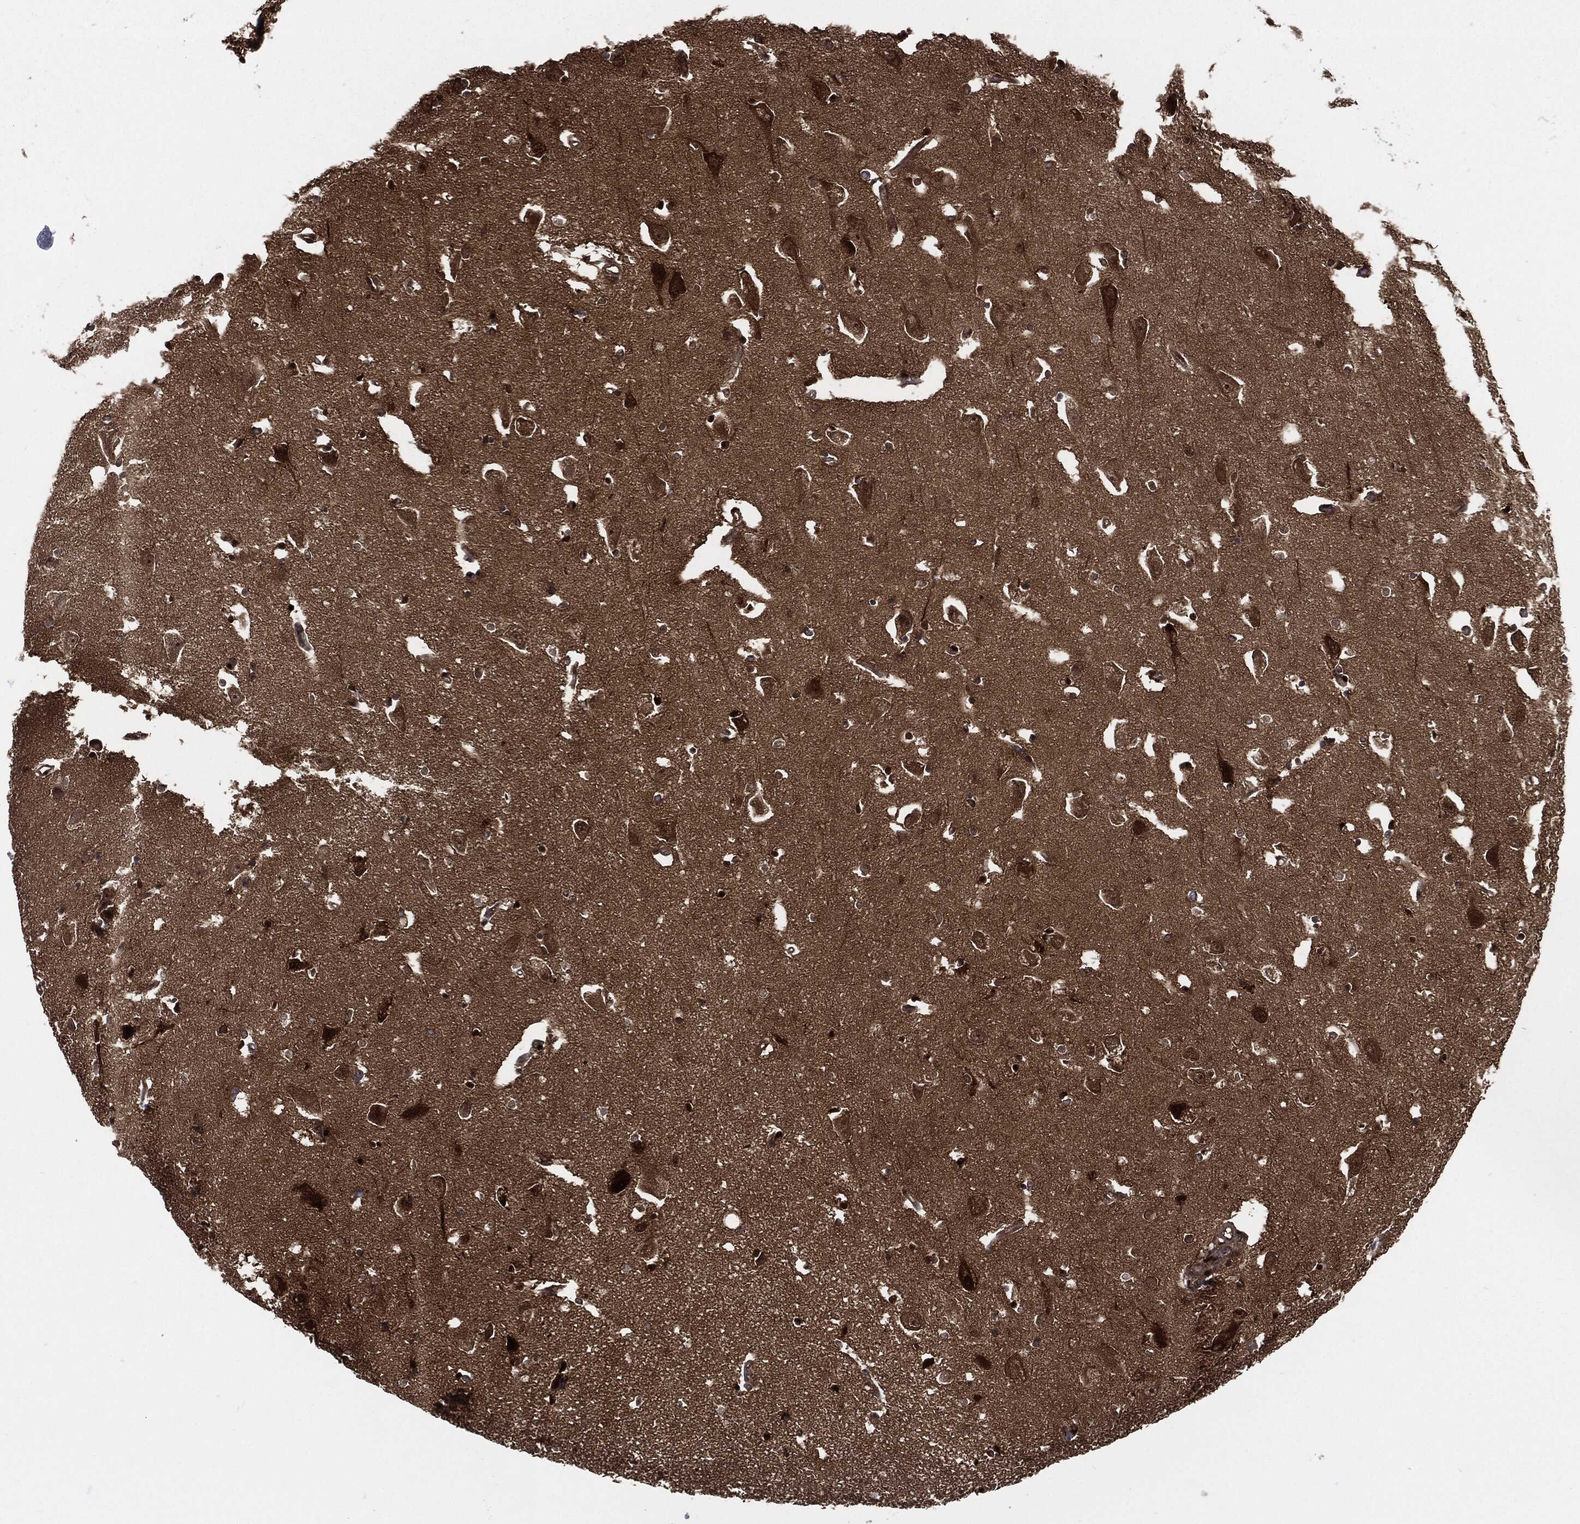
{"staining": {"intensity": "strong", "quantity": "25%-75%", "location": "nuclear"}, "tissue": "hippocampus", "cell_type": "Glial cells", "image_type": "normal", "snomed": [{"axis": "morphology", "description": "Normal tissue, NOS"}, {"axis": "topography", "description": "Lateral ventricle wall"}, {"axis": "topography", "description": "Hippocampus"}], "caption": "Immunohistochemical staining of unremarkable human hippocampus reveals high levels of strong nuclear positivity in about 25%-75% of glial cells. (Brightfield microscopy of DAB IHC at high magnification).", "gene": "DCTN1", "patient": {"sex": "female", "age": 63}}